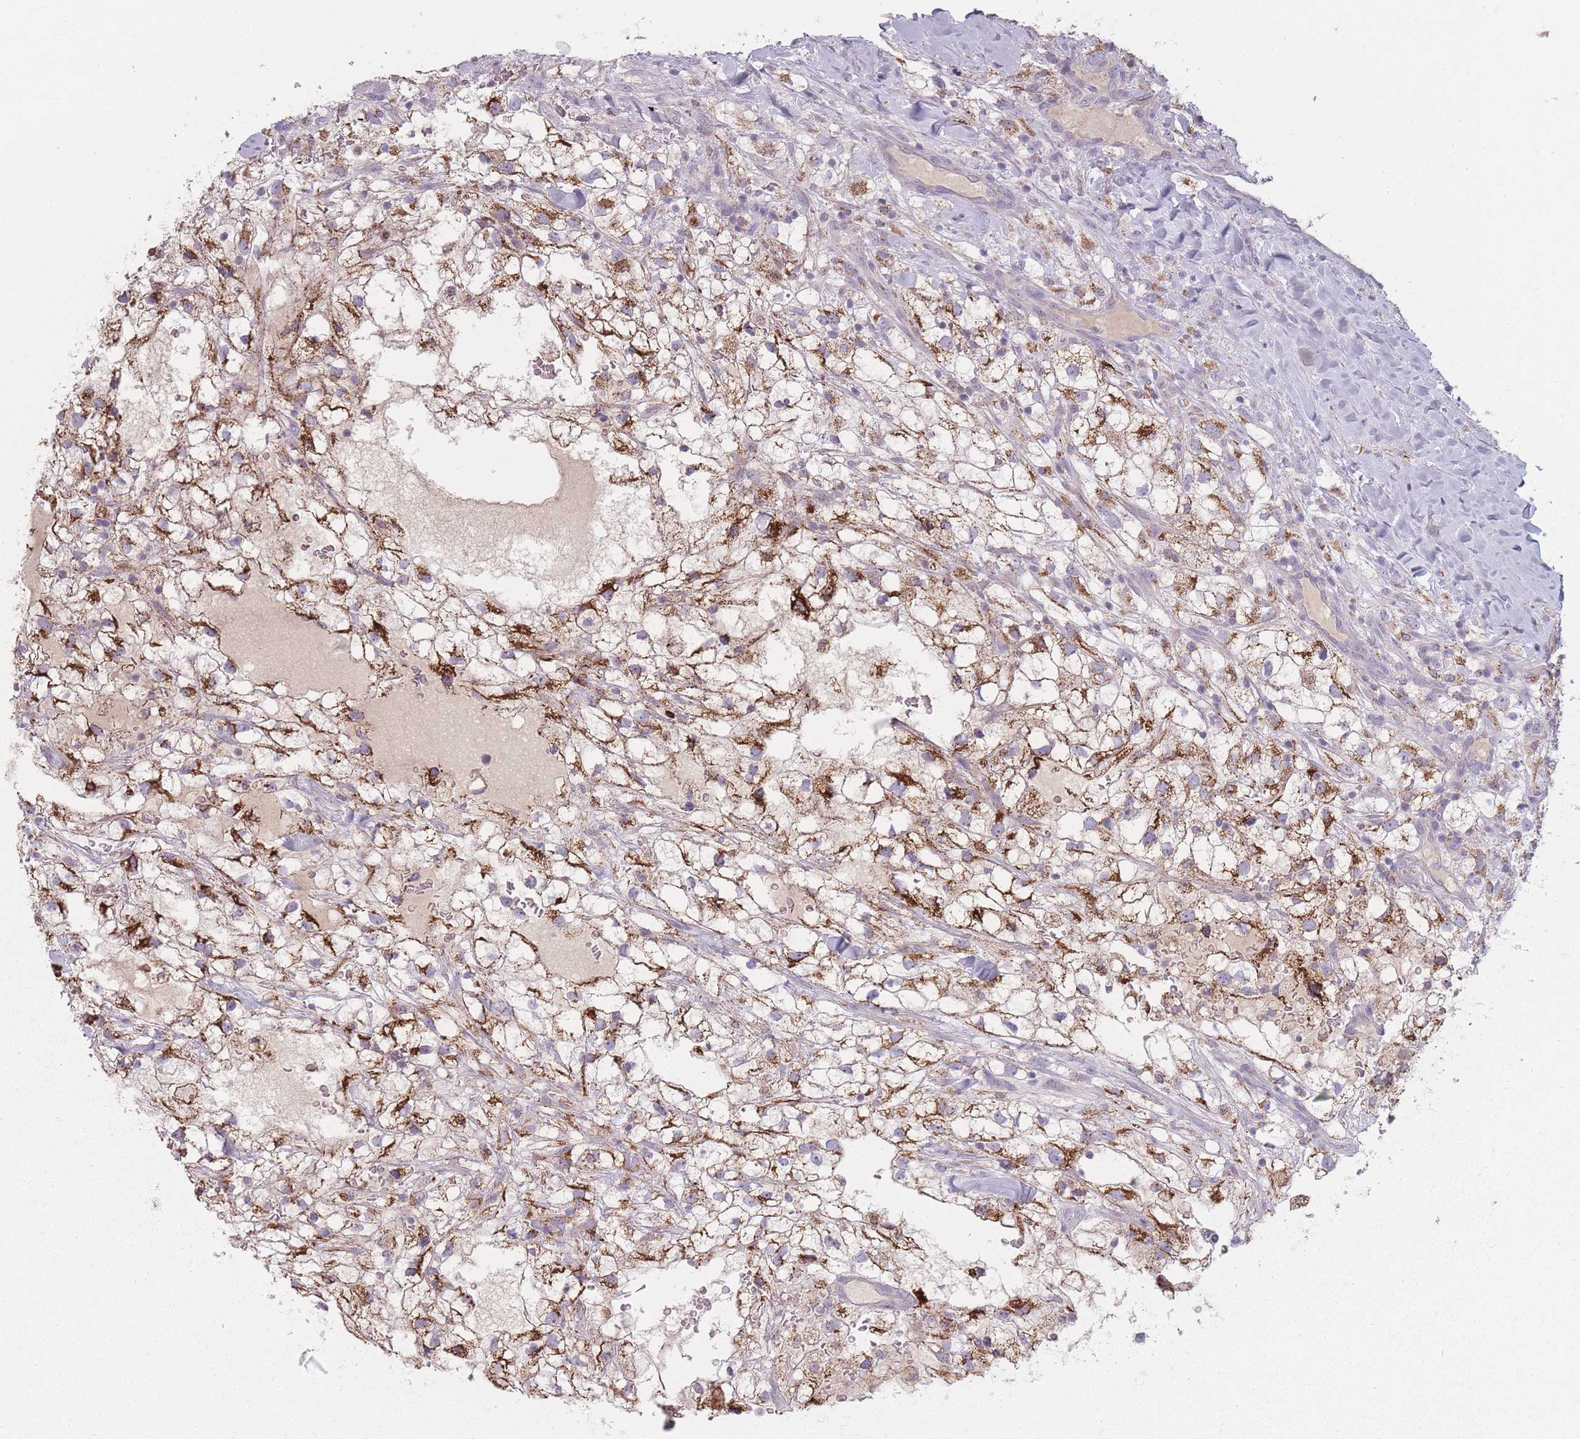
{"staining": {"intensity": "strong", "quantity": ">75%", "location": "cytoplasmic/membranous"}, "tissue": "renal cancer", "cell_type": "Tumor cells", "image_type": "cancer", "snomed": [{"axis": "morphology", "description": "Adenocarcinoma, NOS"}, {"axis": "topography", "description": "Kidney"}], "caption": "A high amount of strong cytoplasmic/membranous positivity is seen in approximately >75% of tumor cells in renal cancer (adenocarcinoma) tissue.", "gene": "PEX11B", "patient": {"sex": "male", "age": 59}}